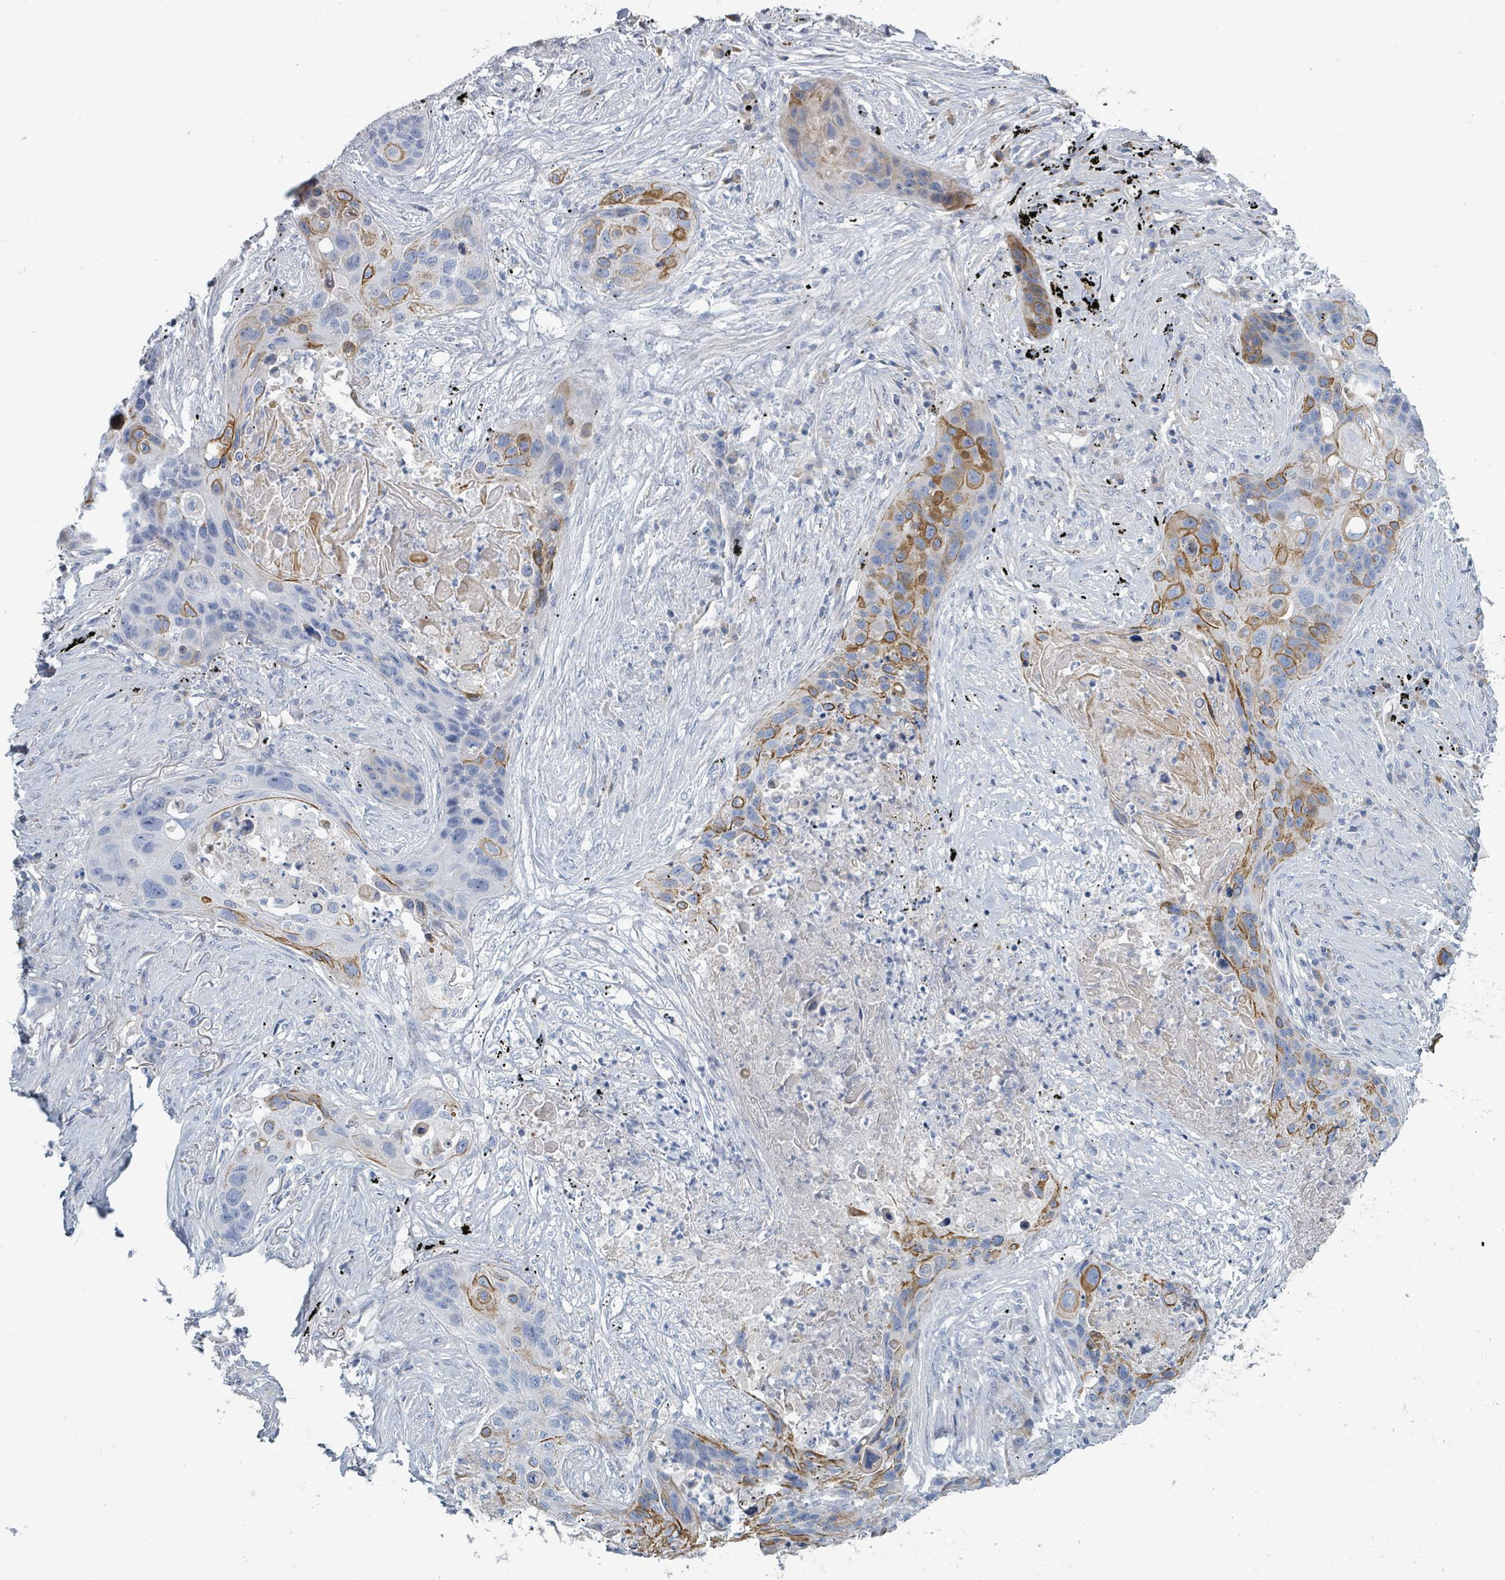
{"staining": {"intensity": "moderate", "quantity": "<25%", "location": "cytoplasmic/membranous"}, "tissue": "lung cancer", "cell_type": "Tumor cells", "image_type": "cancer", "snomed": [{"axis": "morphology", "description": "Squamous cell carcinoma, NOS"}, {"axis": "topography", "description": "Lung"}], "caption": "Immunohistochemistry (IHC) of human lung squamous cell carcinoma displays low levels of moderate cytoplasmic/membranous staining in about <25% of tumor cells. The staining was performed using DAB (3,3'-diaminobenzidine) to visualize the protein expression in brown, while the nuclei were stained in blue with hematoxylin (Magnification: 20x).", "gene": "RAB33B", "patient": {"sex": "female", "age": 63}}